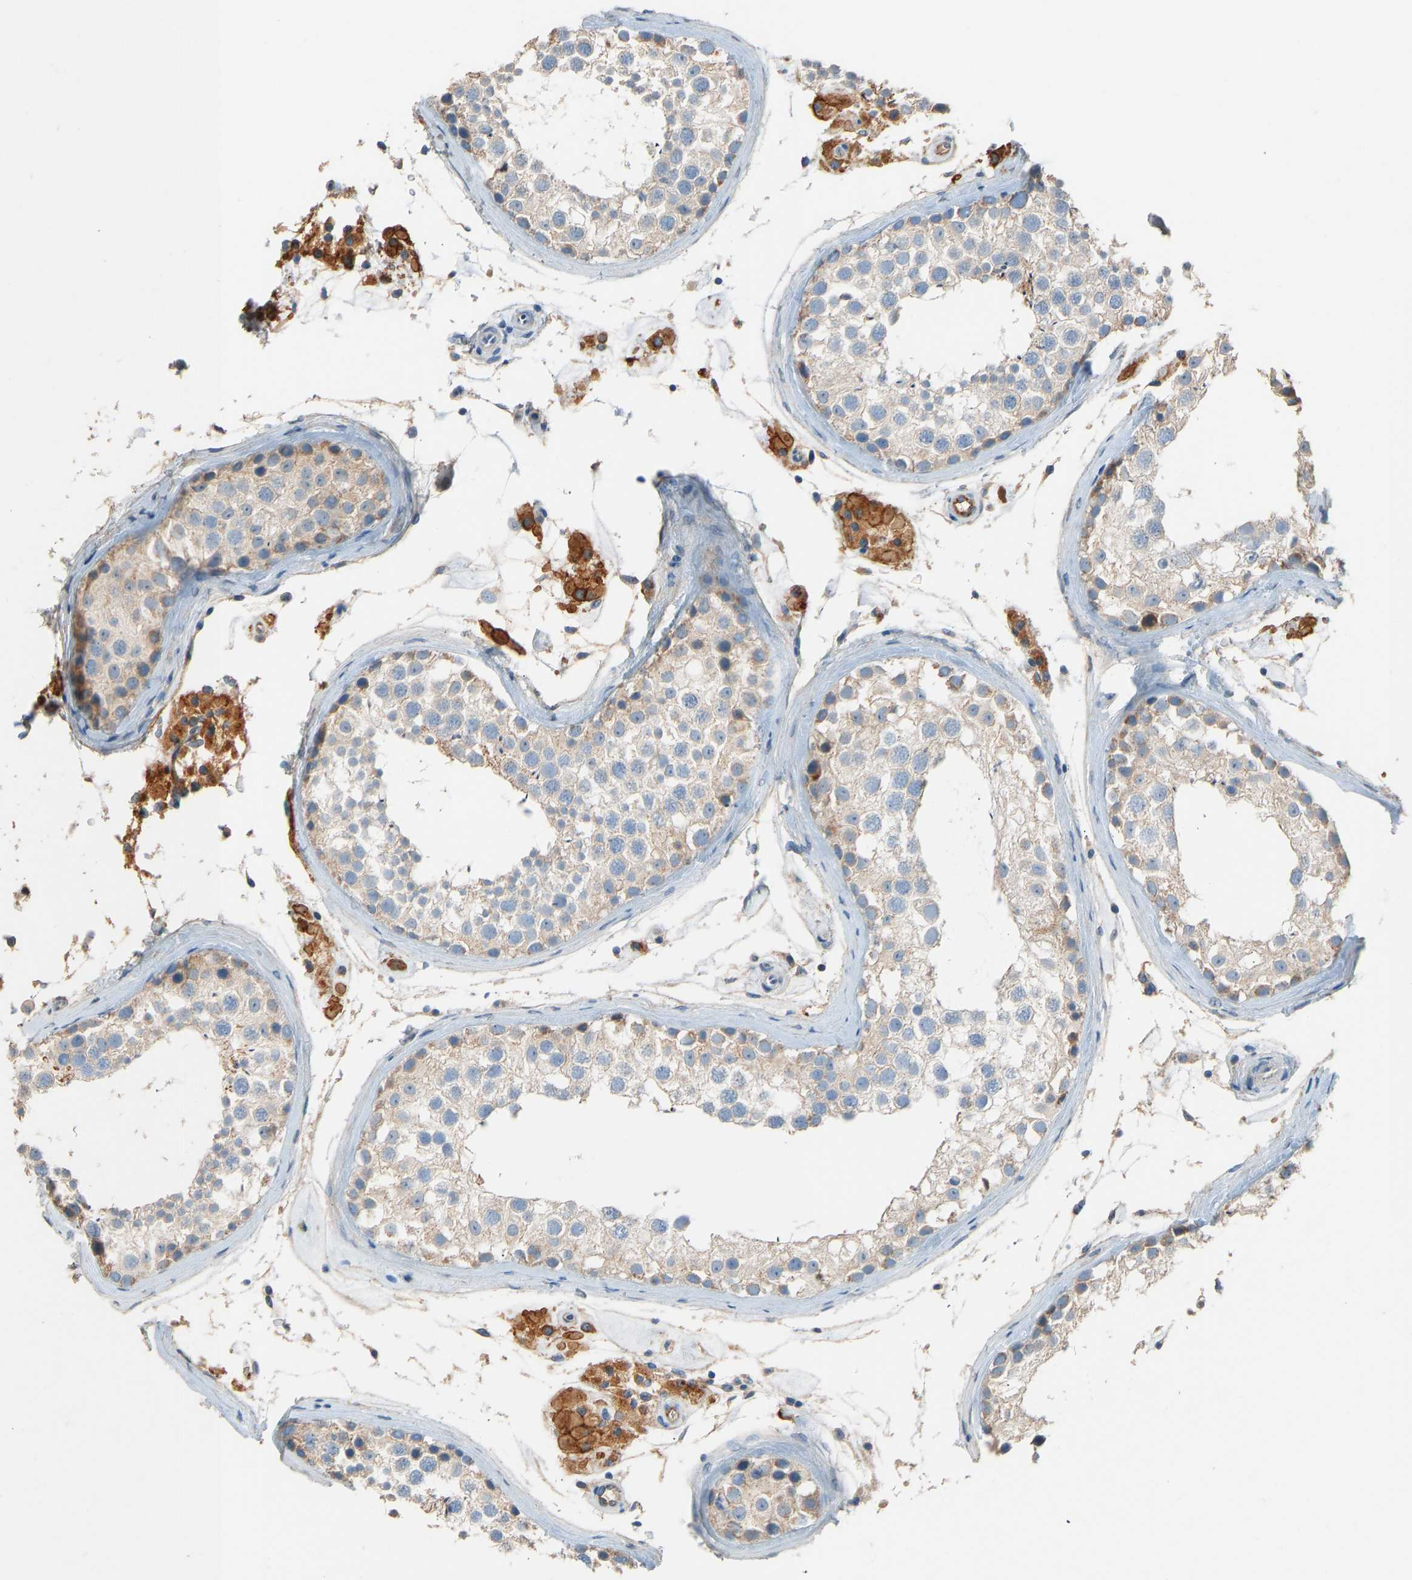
{"staining": {"intensity": "weak", "quantity": "<25%", "location": "cytoplasmic/membranous"}, "tissue": "testis", "cell_type": "Cells in seminiferous ducts", "image_type": "normal", "snomed": [{"axis": "morphology", "description": "Normal tissue, NOS"}, {"axis": "topography", "description": "Testis"}], "caption": "Cells in seminiferous ducts show no significant positivity in benign testis.", "gene": "TGFBR3", "patient": {"sex": "male", "age": 46}}